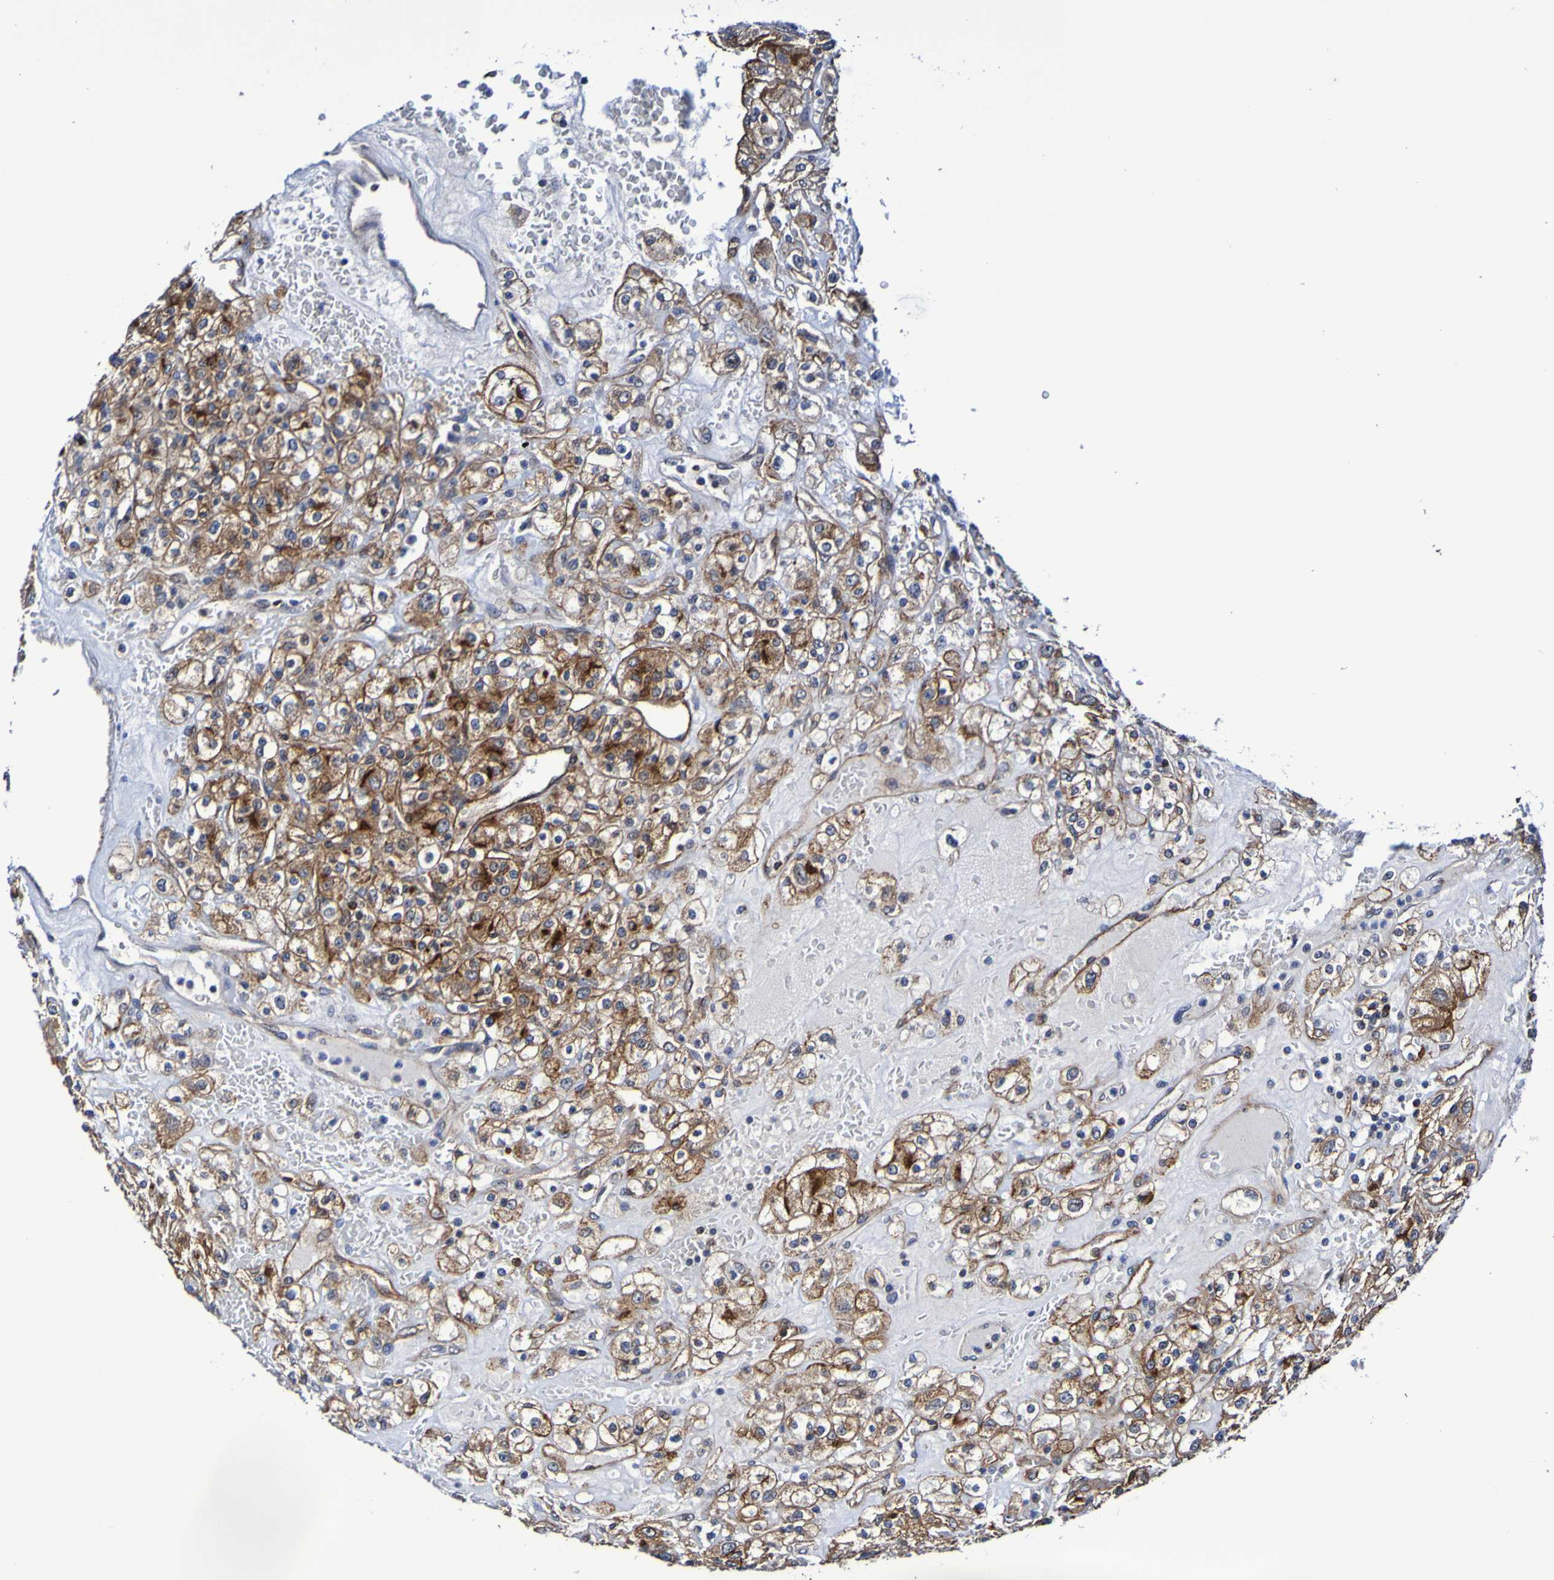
{"staining": {"intensity": "moderate", "quantity": ">75%", "location": "cytoplasmic/membranous"}, "tissue": "renal cancer", "cell_type": "Tumor cells", "image_type": "cancer", "snomed": [{"axis": "morphology", "description": "Normal tissue, NOS"}, {"axis": "morphology", "description": "Adenocarcinoma, NOS"}, {"axis": "topography", "description": "Kidney"}], "caption": "Adenocarcinoma (renal) tissue exhibits moderate cytoplasmic/membranous positivity in approximately >75% of tumor cells", "gene": "GJB1", "patient": {"sex": "female", "age": 72}}